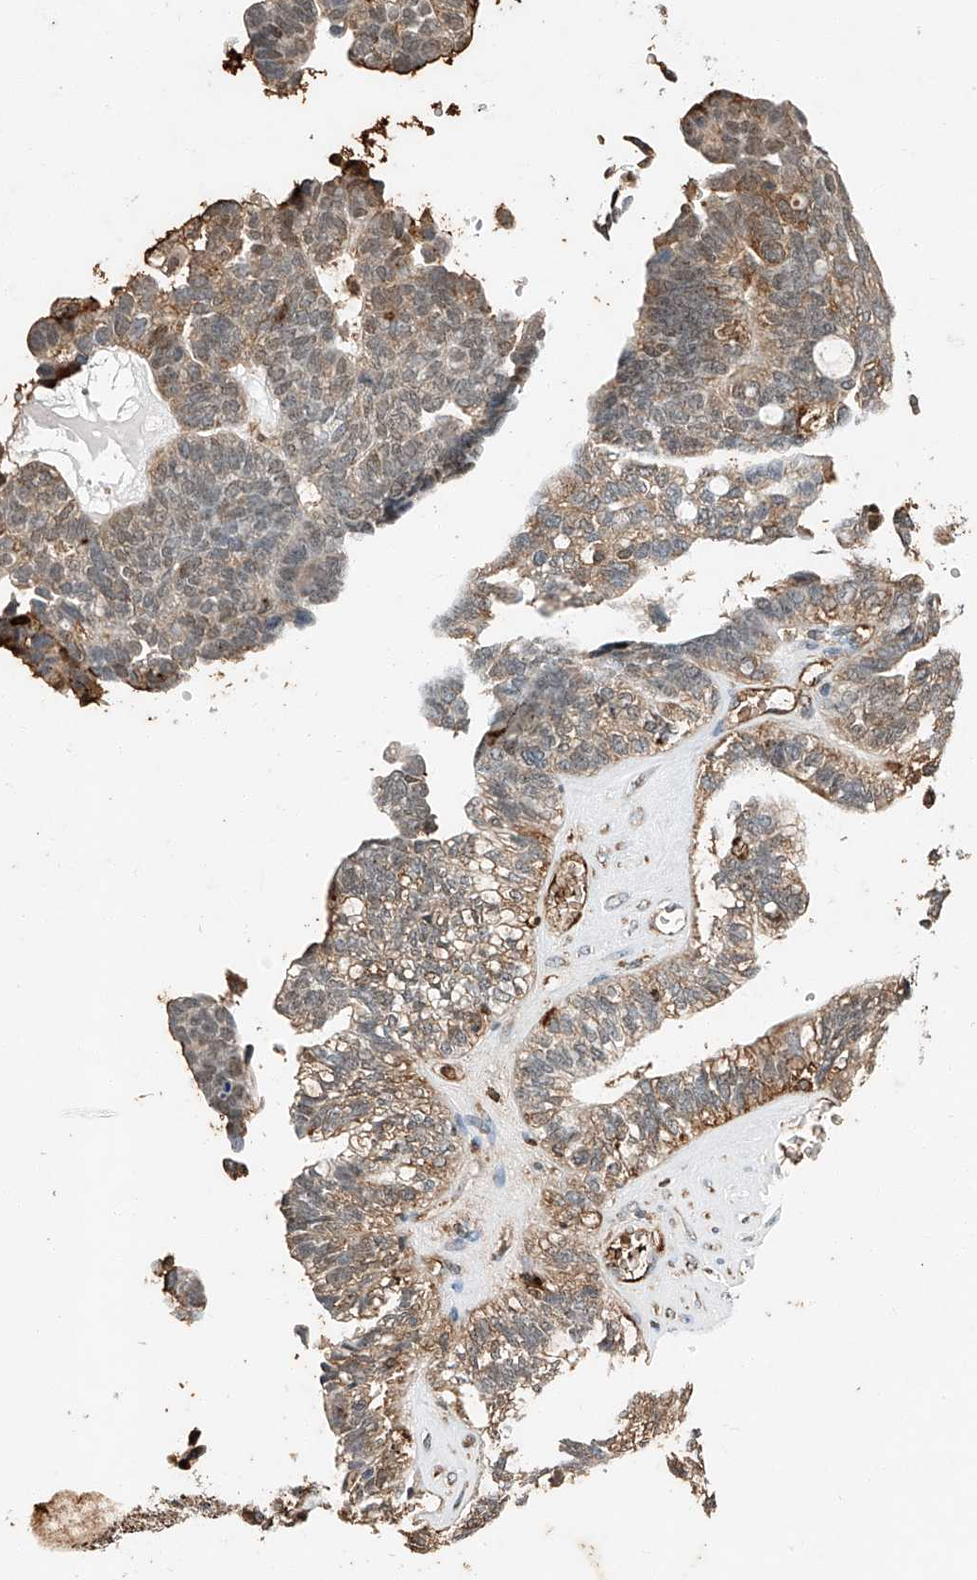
{"staining": {"intensity": "moderate", "quantity": "25%-75%", "location": "cytoplasmic/membranous"}, "tissue": "ovarian cancer", "cell_type": "Tumor cells", "image_type": "cancer", "snomed": [{"axis": "morphology", "description": "Cystadenocarcinoma, serous, NOS"}, {"axis": "topography", "description": "Ovary"}], "caption": "Moderate cytoplasmic/membranous expression is identified in approximately 25%-75% of tumor cells in ovarian cancer (serous cystadenocarcinoma).", "gene": "CTDP1", "patient": {"sex": "female", "age": 79}}